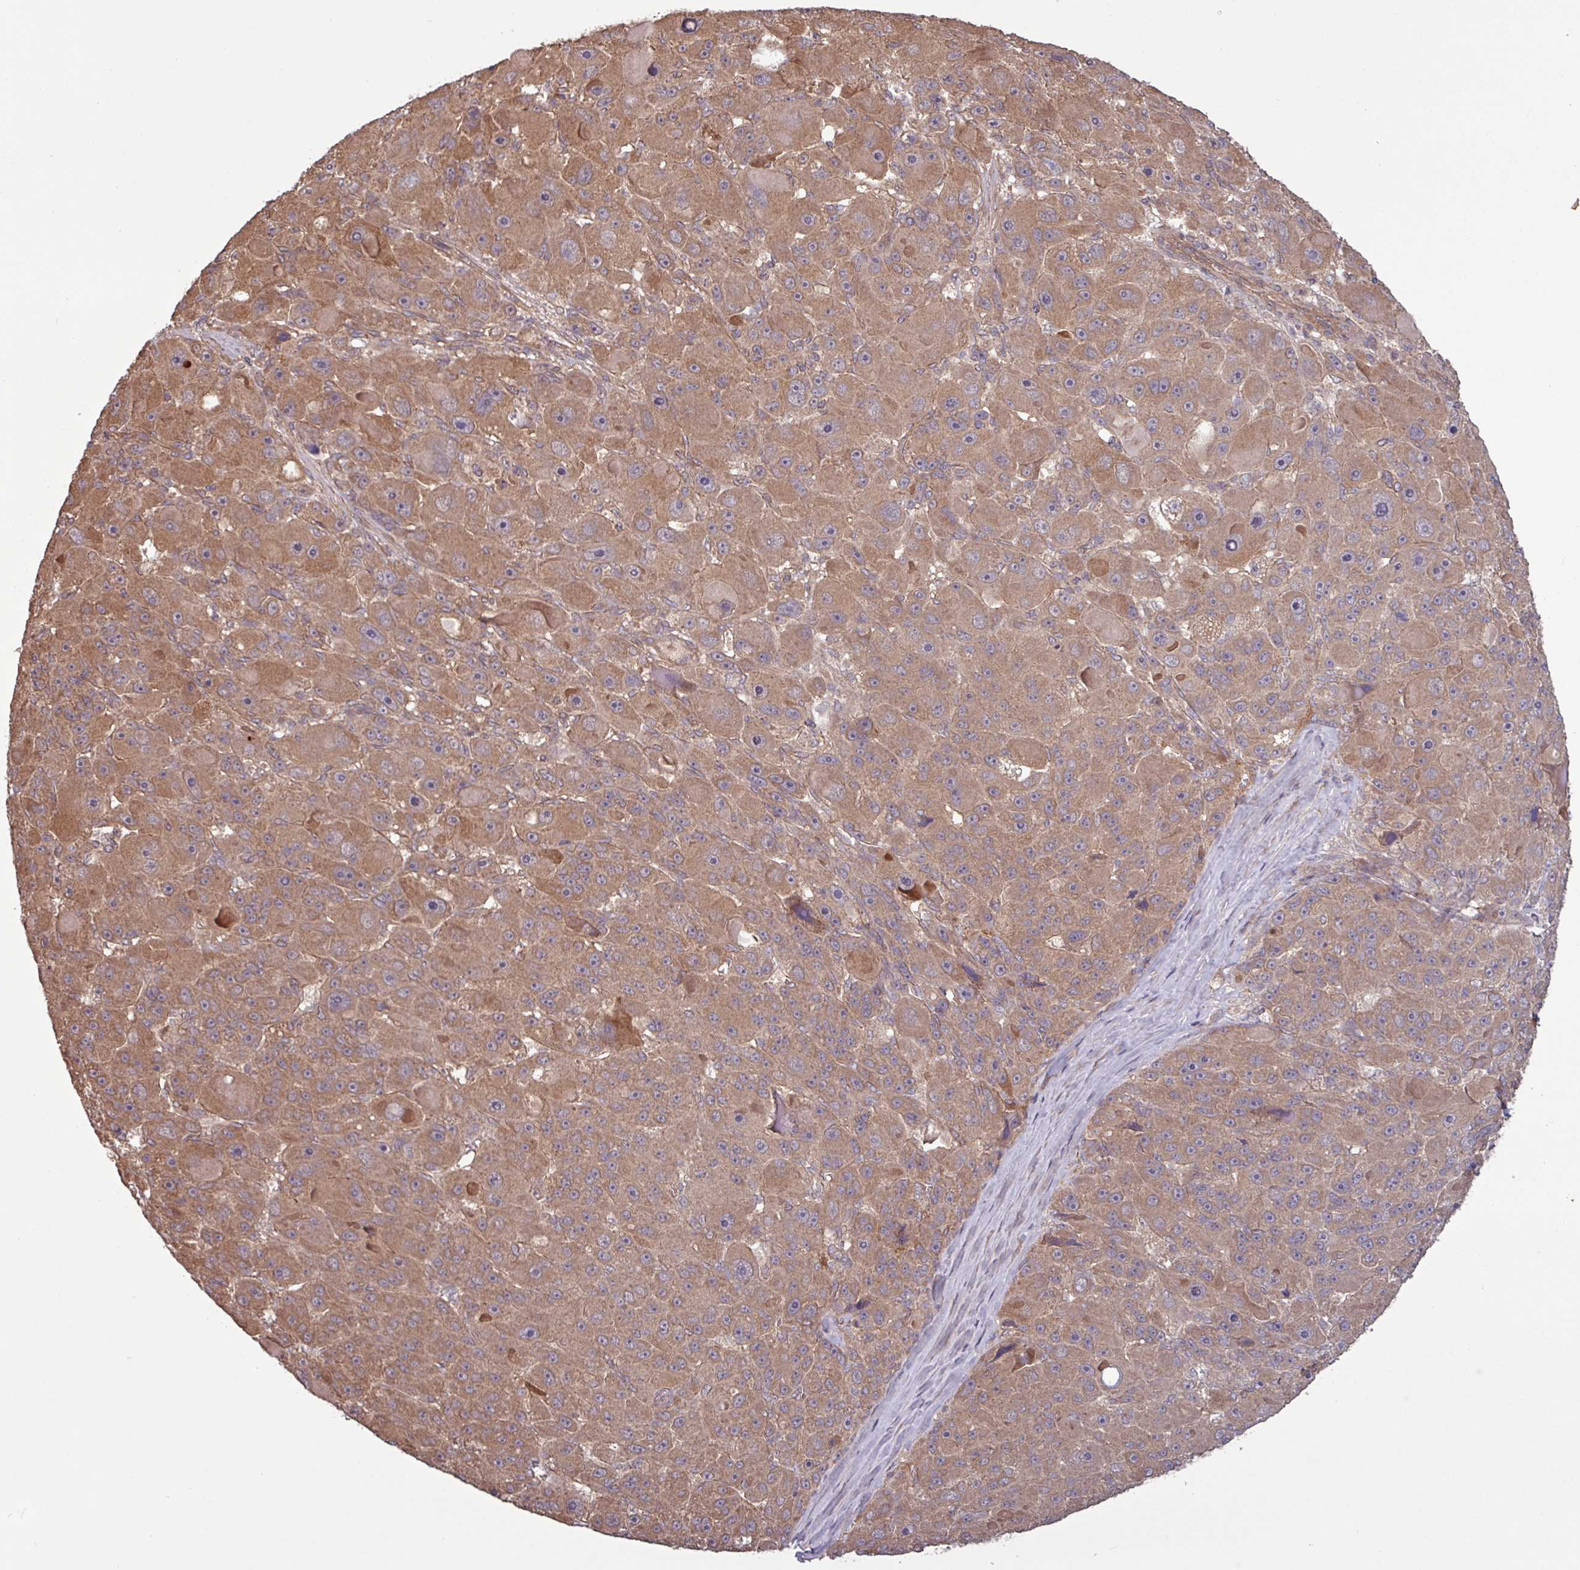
{"staining": {"intensity": "moderate", "quantity": ">75%", "location": "cytoplasmic/membranous"}, "tissue": "liver cancer", "cell_type": "Tumor cells", "image_type": "cancer", "snomed": [{"axis": "morphology", "description": "Carcinoma, Hepatocellular, NOS"}, {"axis": "topography", "description": "Liver"}], "caption": "Immunohistochemical staining of hepatocellular carcinoma (liver) exhibits moderate cytoplasmic/membranous protein staining in approximately >75% of tumor cells.", "gene": "TRABD2A", "patient": {"sex": "male", "age": 76}}